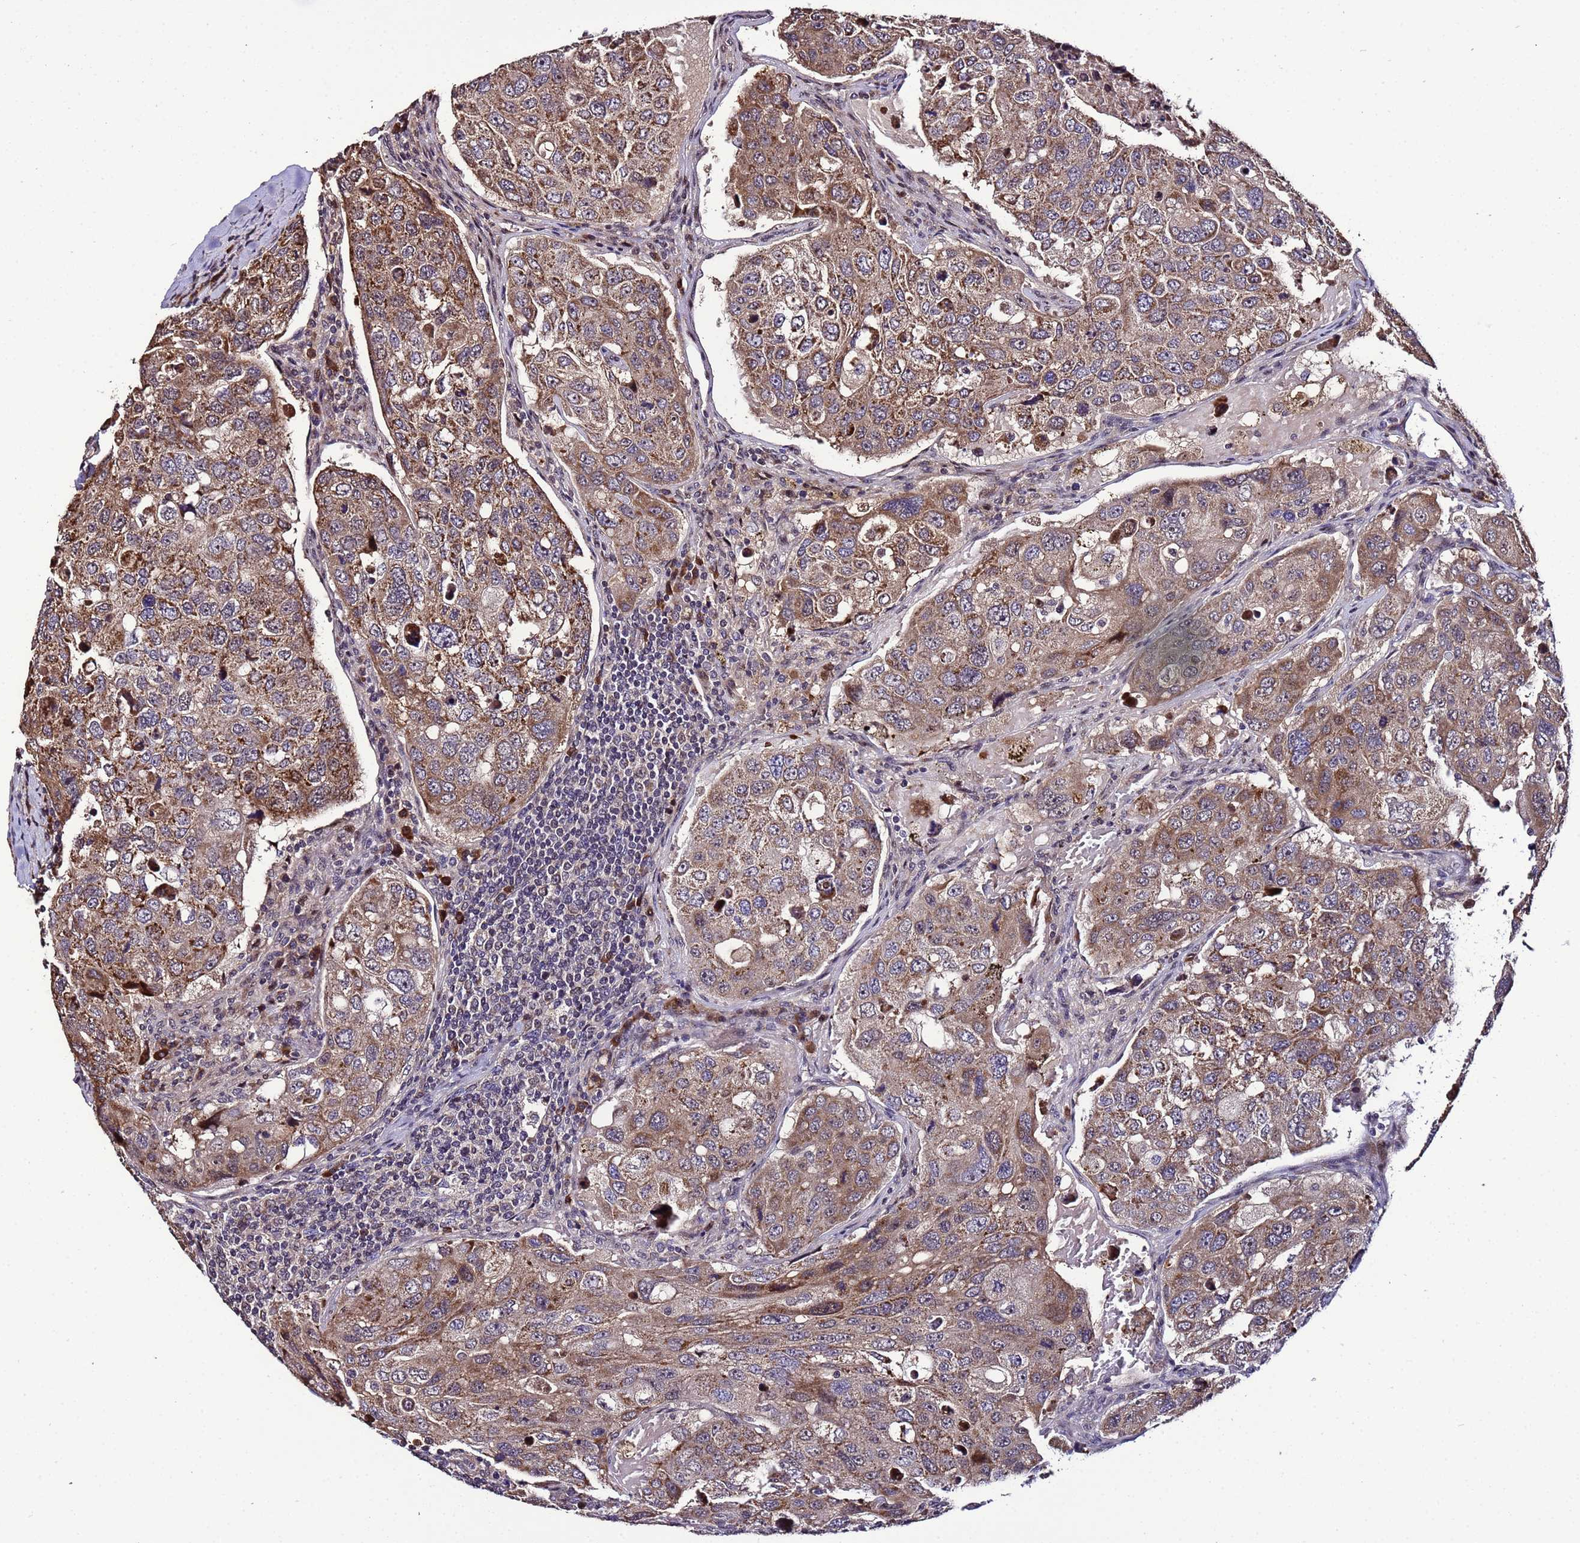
{"staining": {"intensity": "moderate", "quantity": ">75%", "location": "cytoplasmic/membranous"}, "tissue": "urothelial cancer", "cell_type": "Tumor cells", "image_type": "cancer", "snomed": [{"axis": "morphology", "description": "Urothelial carcinoma, High grade"}, {"axis": "topography", "description": "Lymph node"}, {"axis": "topography", "description": "Urinary bladder"}], "caption": "Brown immunohistochemical staining in urothelial cancer exhibits moderate cytoplasmic/membranous expression in about >75% of tumor cells. (Stains: DAB in brown, nuclei in blue, Microscopy: brightfield microscopy at high magnification).", "gene": "WNK4", "patient": {"sex": "male", "age": 51}}